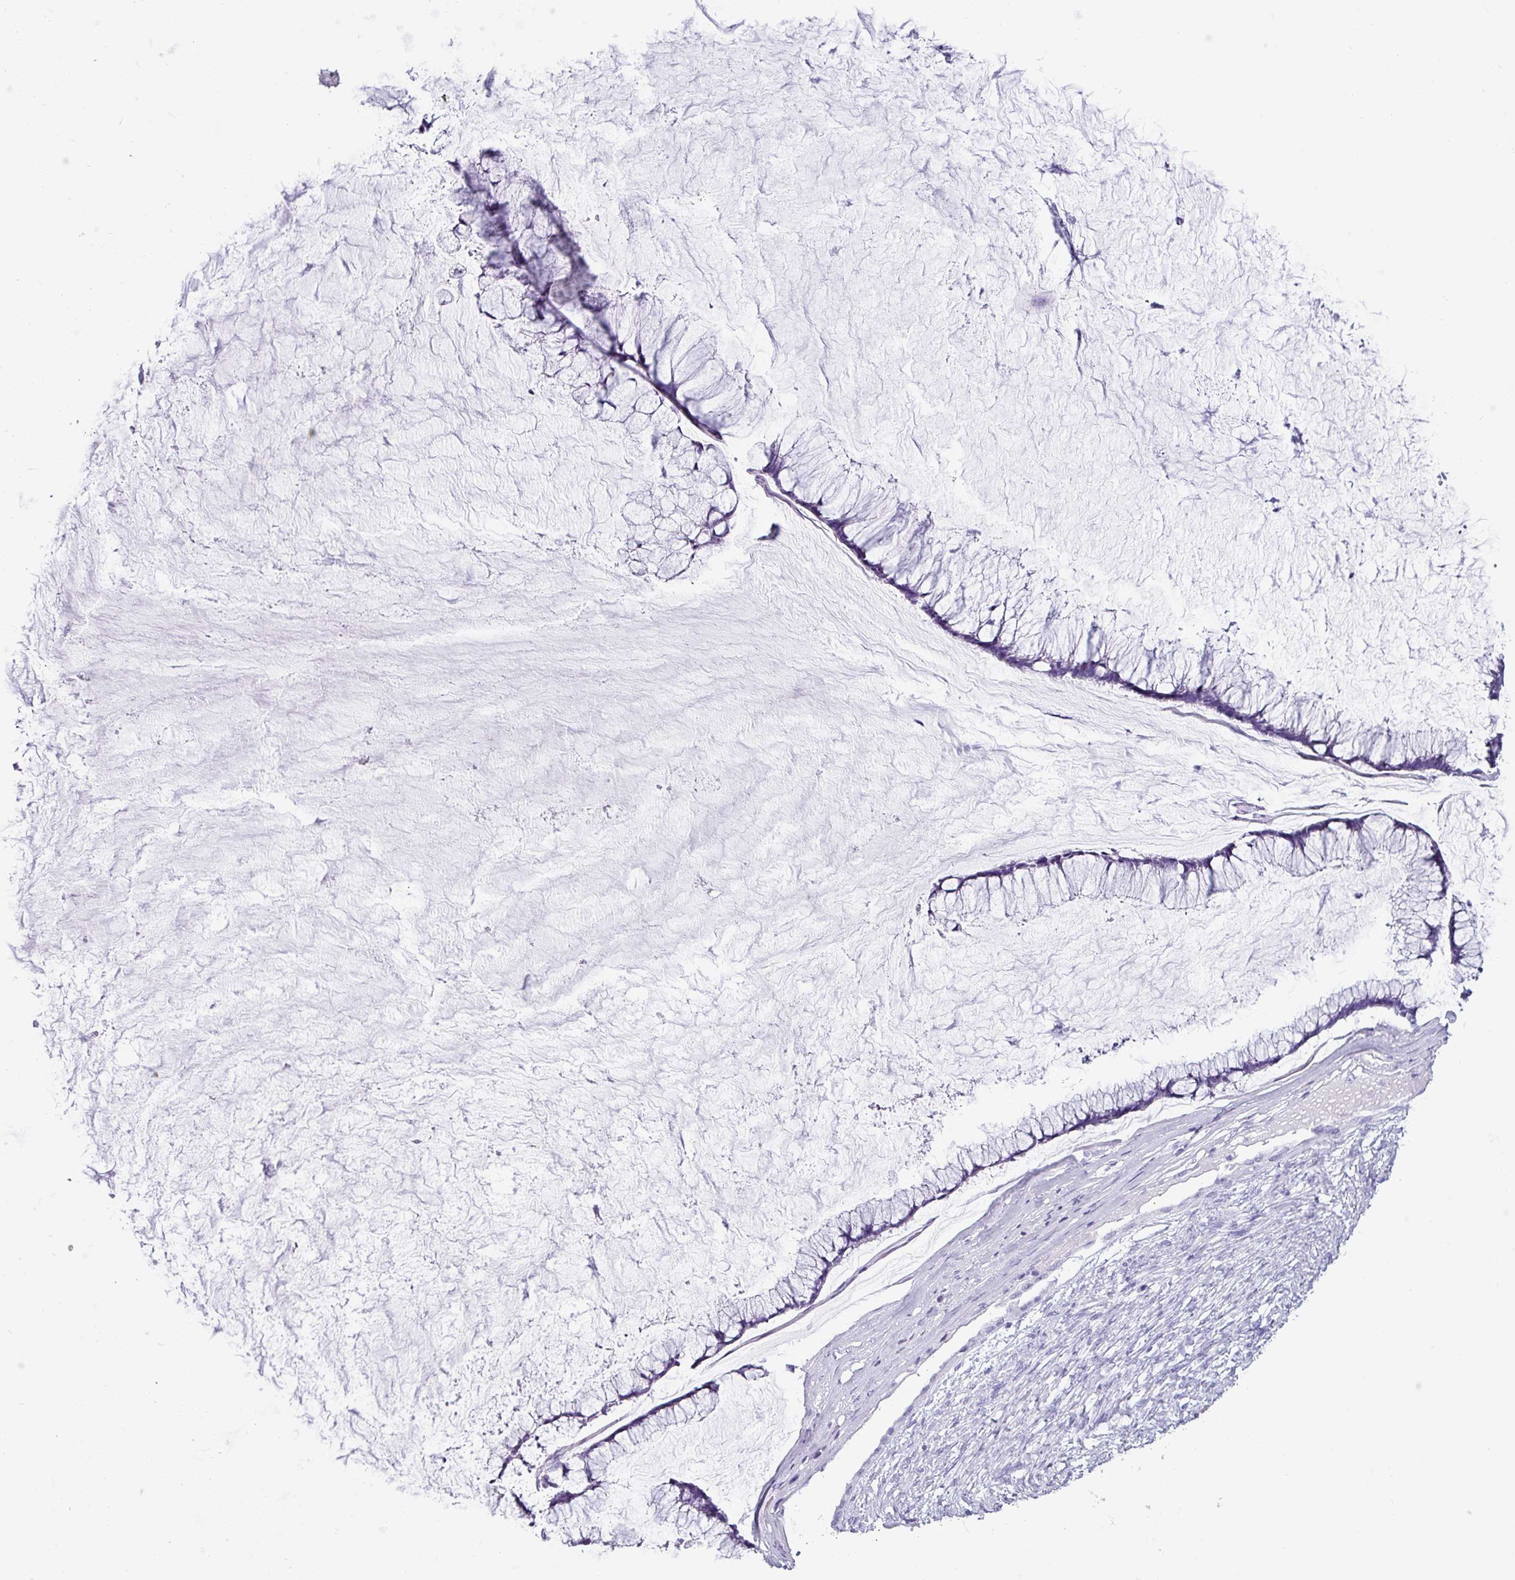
{"staining": {"intensity": "negative", "quantity": "none", "location": "none"}, "tissue": "ovarian cancer", "cell_type": "Tumor cells", "image_type": "cancer", "snomed": [{"axis": "morphology", "description": "Cystadenocarcinoma, mucinous, NOS"}, {"axis": "topography", "description": "Ovary"}], "caption": "DAB immunohistochemical staining of human ovarian mucinous cystadenocarcinoma displays no significant staining in tumor cells.", "gene": "CRYBB2", "patient": {"sex": "female", "age": 42}}